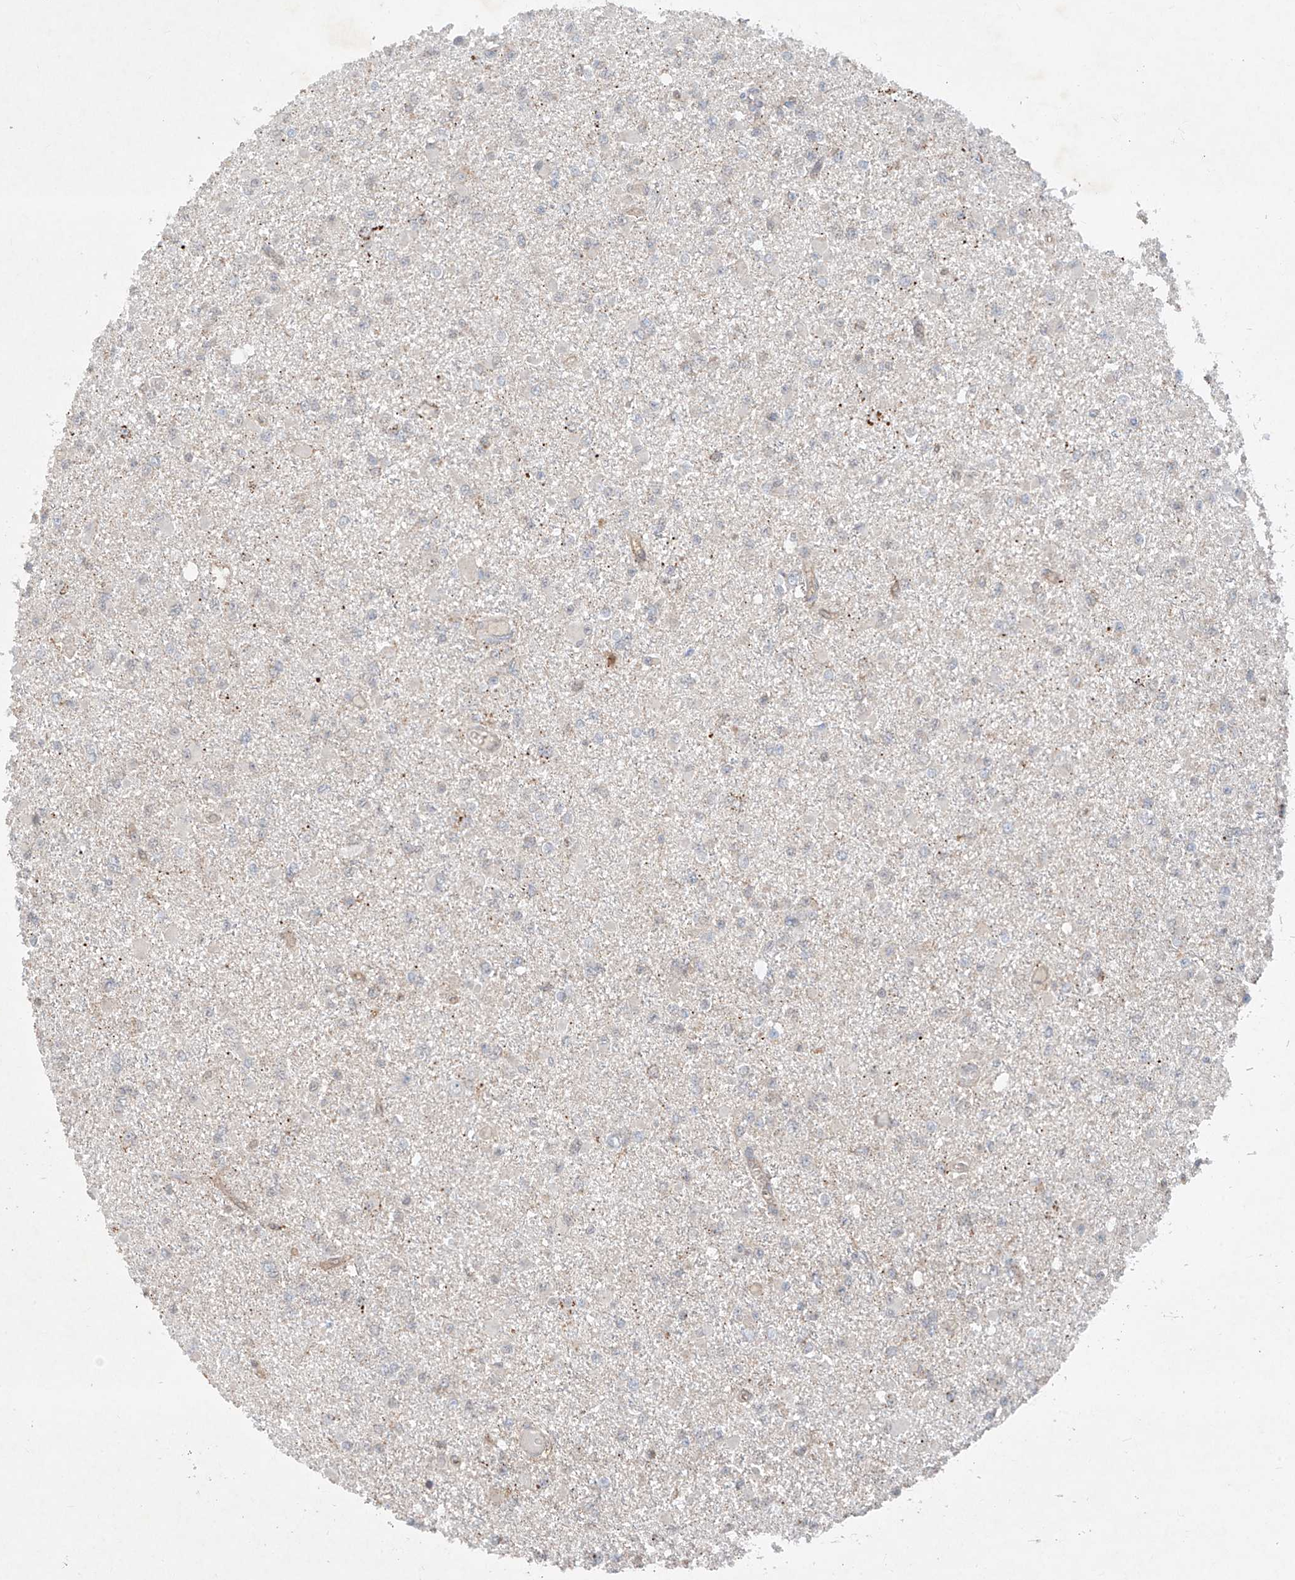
{"staining": {"intensity": "negative", "quantity": "none", "location": "none"}, "tissue": "glioma", "cell_type": "Tumor cells", "image_type": "cancer", "snomed": [{"axis": "morphology", "description": "Glioma, malignant, Low grade"}, {"axis": "topography", "description": "Brain"}], "caption": "The IHC photomicrograph has no significant positivity in tumor cells of low-grade glioma (malignant) tissue. The staining is performed using DAB brown chromogen with nuclei counter-stained in using hematoxylin.", "gene": "ZNF358", "patient": {"sex": "female", "age": 22}}